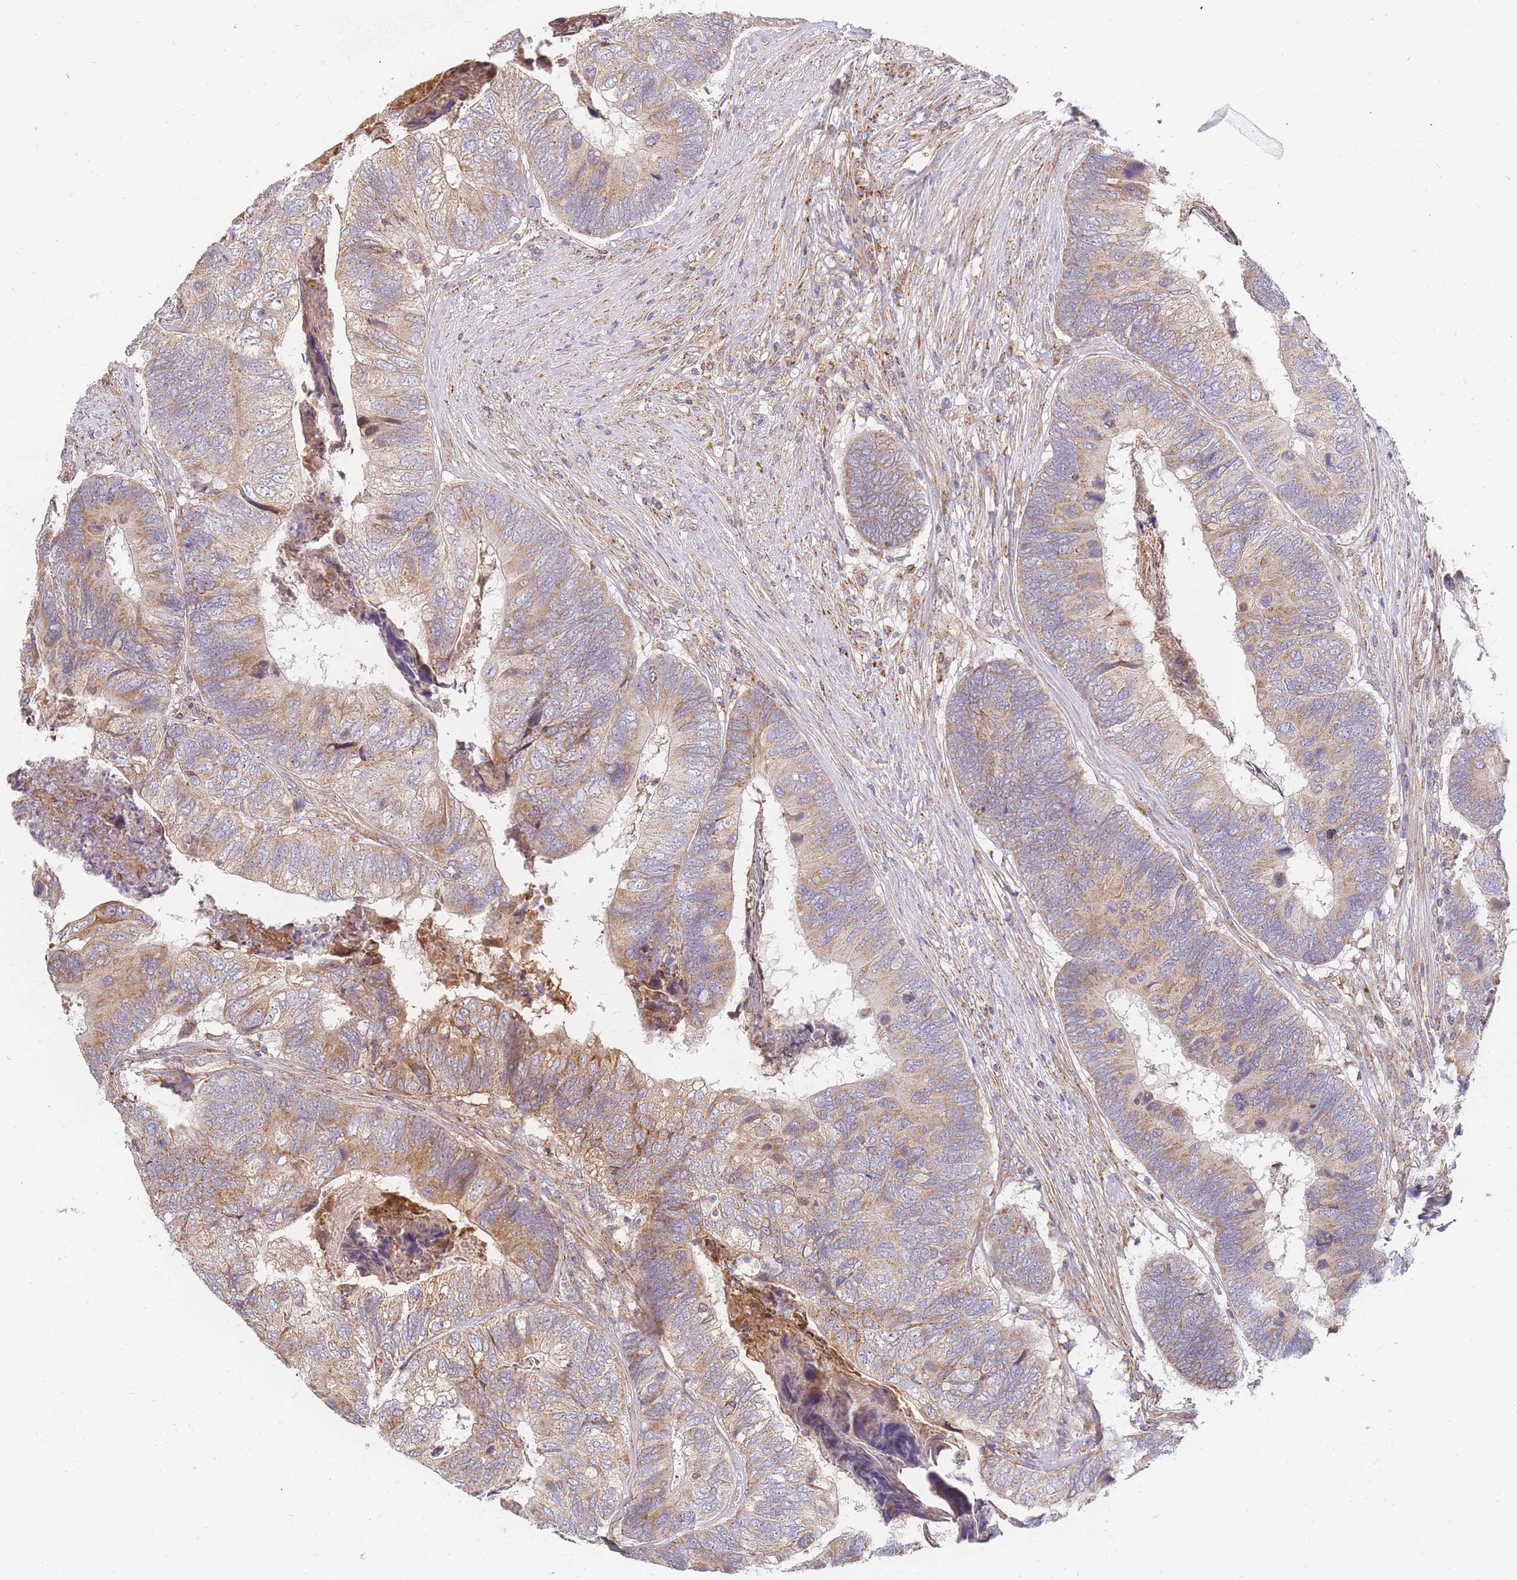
{"staining": {"intensity": "moderate", "quantity": ">75%", "location": "cytoplasmic/membranous"}, "tissue": "colorectal cancer", "cell_type": "Tumor cells", "image_type": "cancer", "snomed": [{"axis": "morphology", "description": "Adenocarcinoma, NOS"}, {"axis": "topography", "description": "Colon"}], "caption": "Immunohistochemistry (IHC) of adenocarcinoma (colorectal) reveals medium levels of moderate cytoplasmic/membranous expression in approximately >75% of tumor cells.", "gene": "ADCY9", "patient": {"sex": "female", "age": 67}}